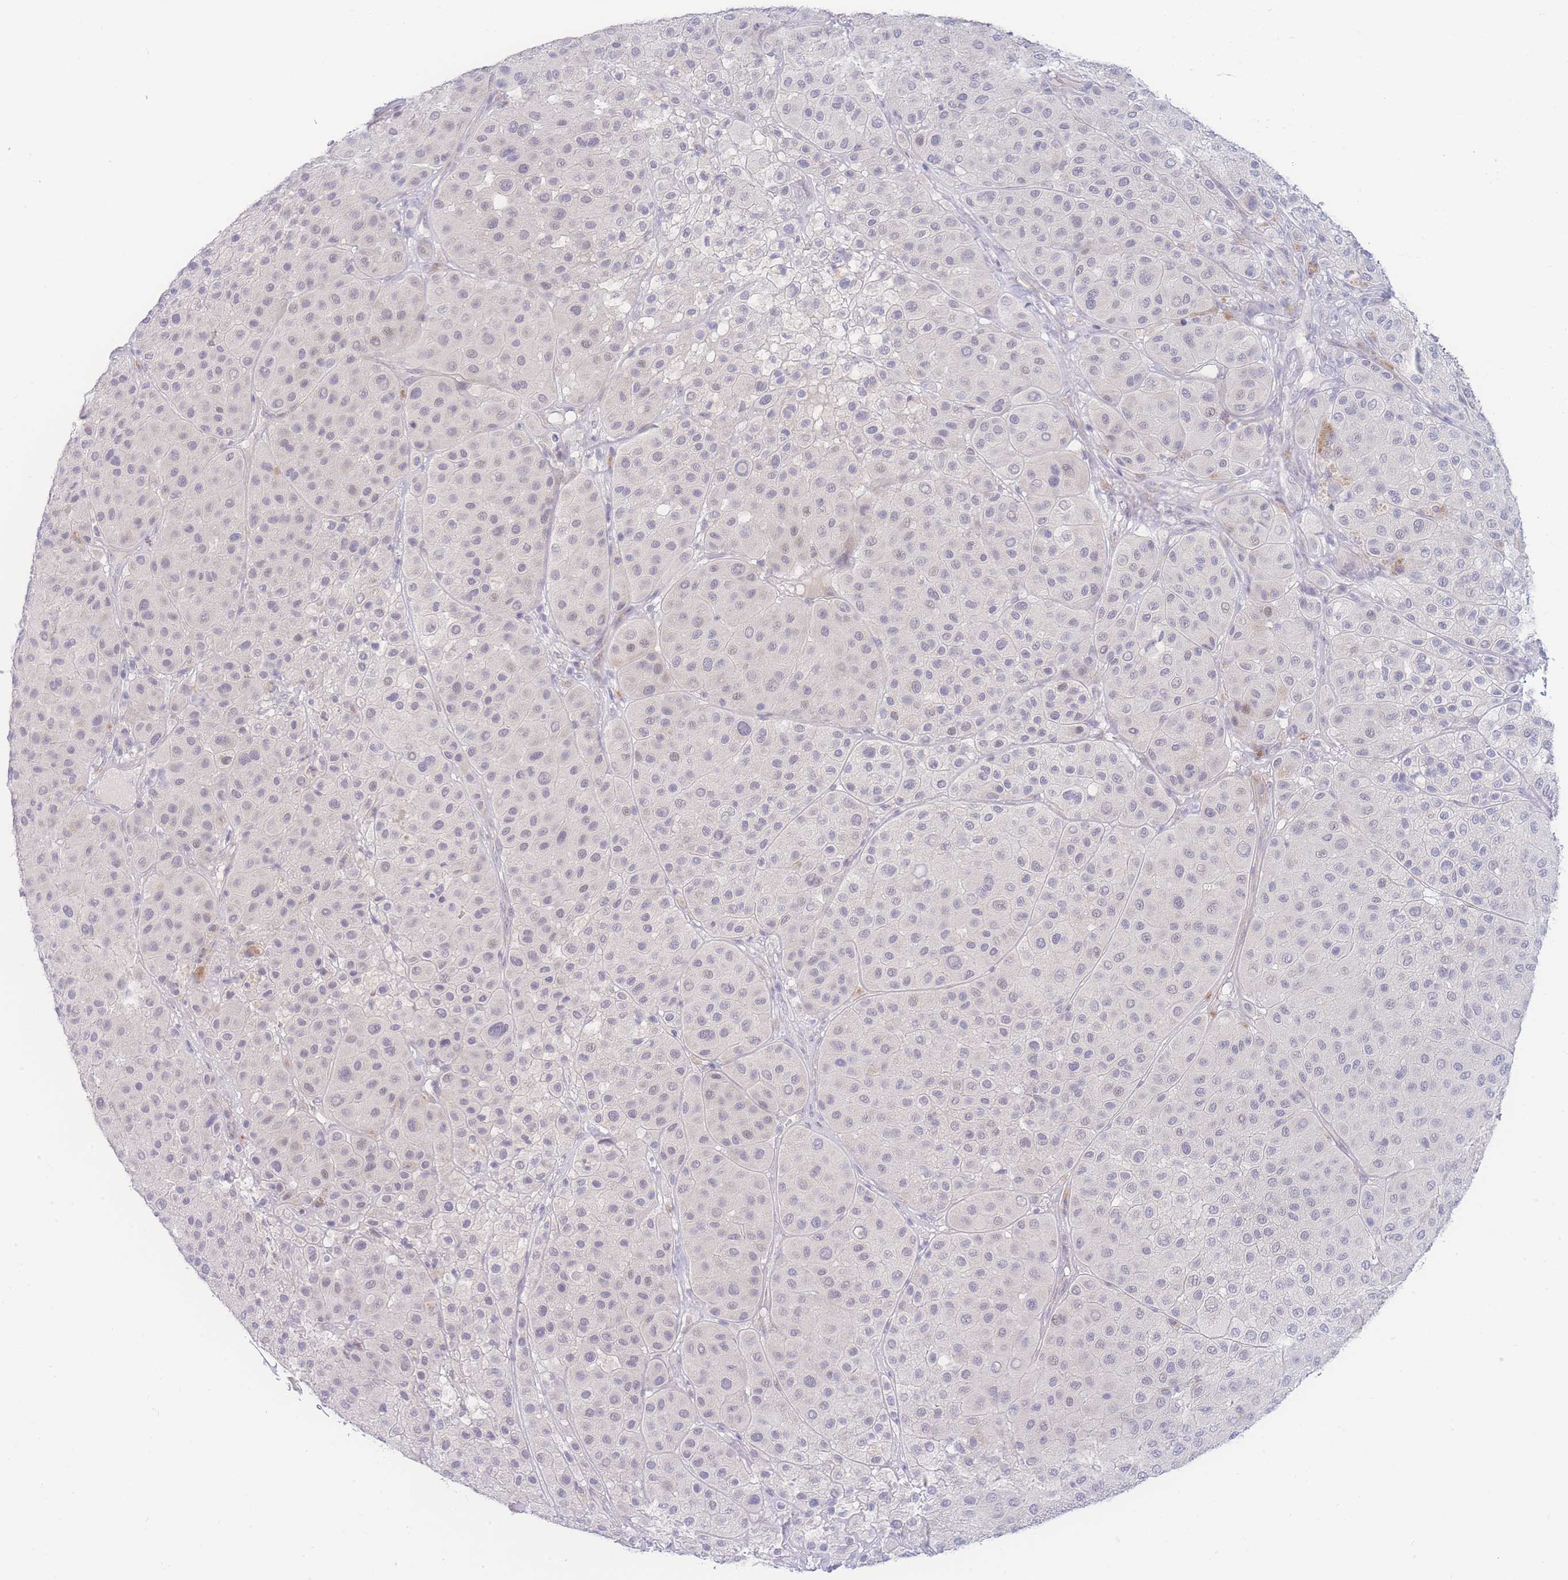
{"staining": {"intensity": "negative", "quantity": "none", "location": "none"}, "tissue": "melanoma", "cell_type": "Tumor cells", "image_type": "cancer", "snomed": [{"axis": "morphology", "description": "Malignant melanoma, Metastatic site"}, {"axis": "topography", "description": "Smooth muscle"}], "caption": "This is a histopathology image of IHC staining of melanoma, which shows no expression in tumor cells.", "gene": "PRSS22", "patient": {"sex": "male", "age": 41}}